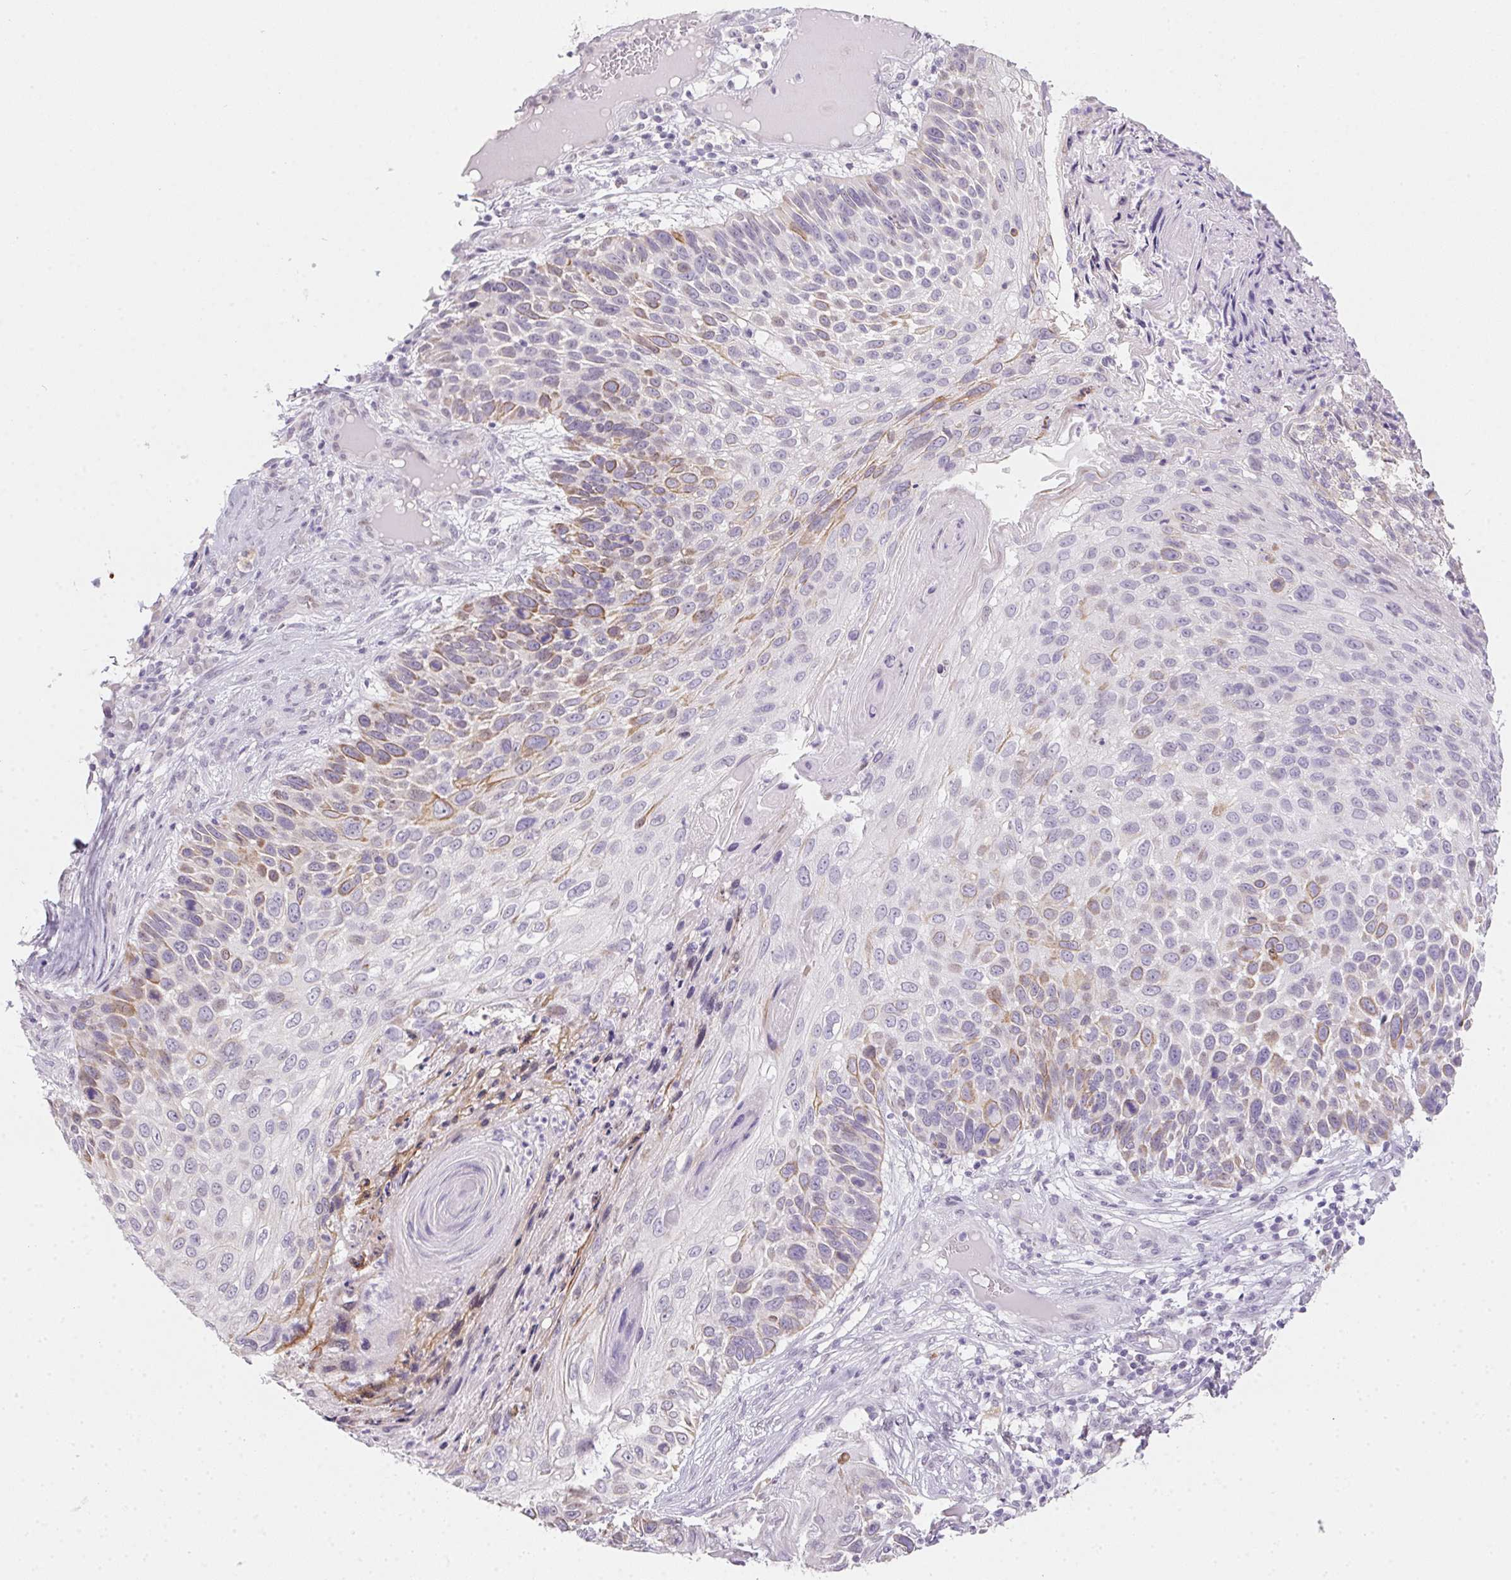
{"staining": {"intensity": "moderate", "quantity": "<25%", "location": "cytoplasmic/membranous"}, "tissue": "skin cancer", "cell_type": "Tumor cells", "image_type": "cancer", "snomed": [{"axis": "morphology", "description": "Squamous cell carcinoma, NOS"}, {"axis": "topography", "description": "Skin"}], "caption": "DAB immunohistochemical staining of human skin cancer shows moderate cytoplasmic/membranous protein expression in approximately <25% of tumor cells.", "gene": "MORC1", "patient": {"sex": "male", "age": 92}}